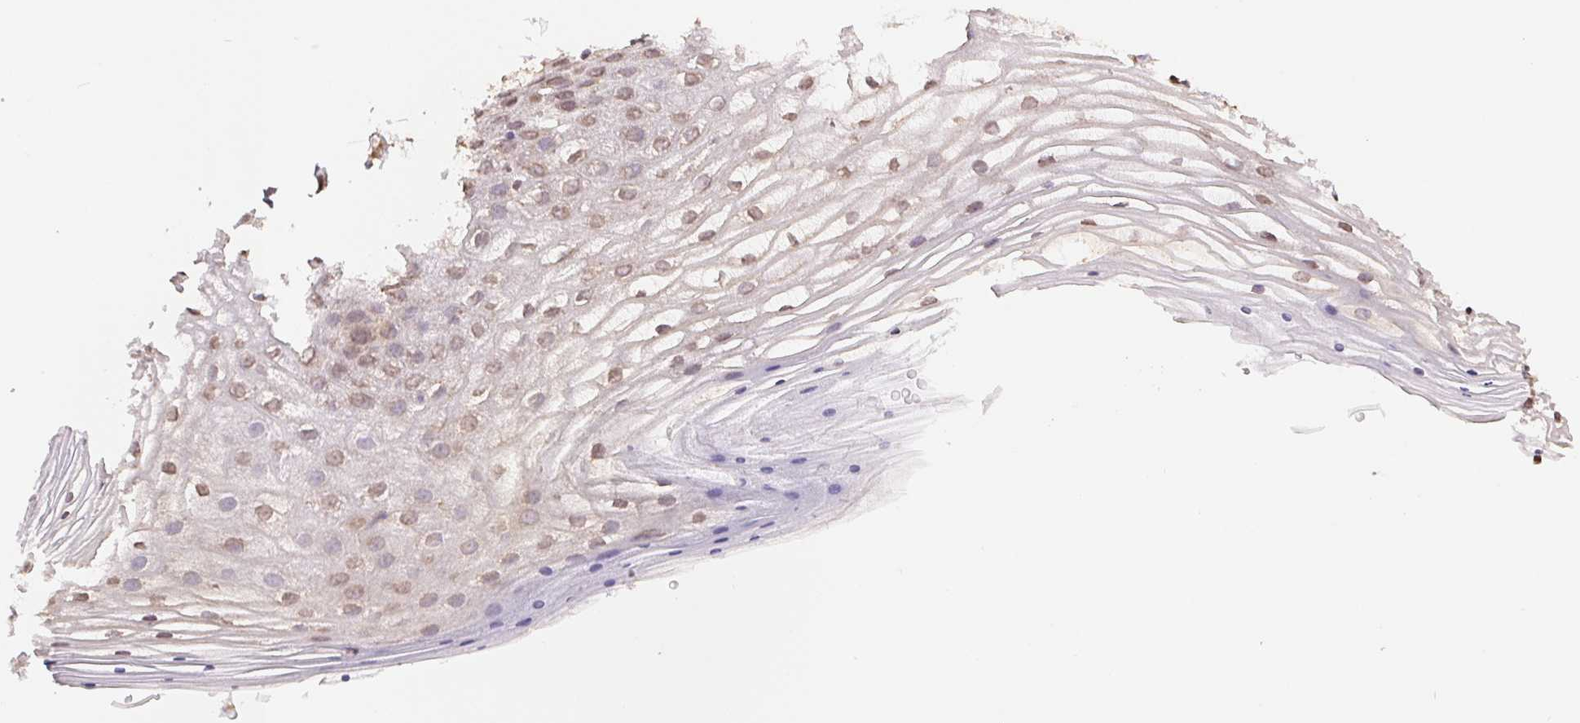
{"staining": {"intensity": "weak", "quantity": ">75%", "location": "cytoplasmic/membranous"}, "tissue": "vagina", "cell_type": "Squamous epithelial cells", "image_type": "normal", "snomed": [{"axis": "morphology", "description": "Normal tissue, NOS"}, {"axis": "topography", "description": "Vagina"}], "caption": "An immunohistochemistry image of unremarkable tissue is shown. Protein staining in brown highlights weak cytoplasmic/membranous positivity in vagina within squamous epithelial cells.", "gene": "RPN1", "patient": {"sex": "female", "age": 42}}